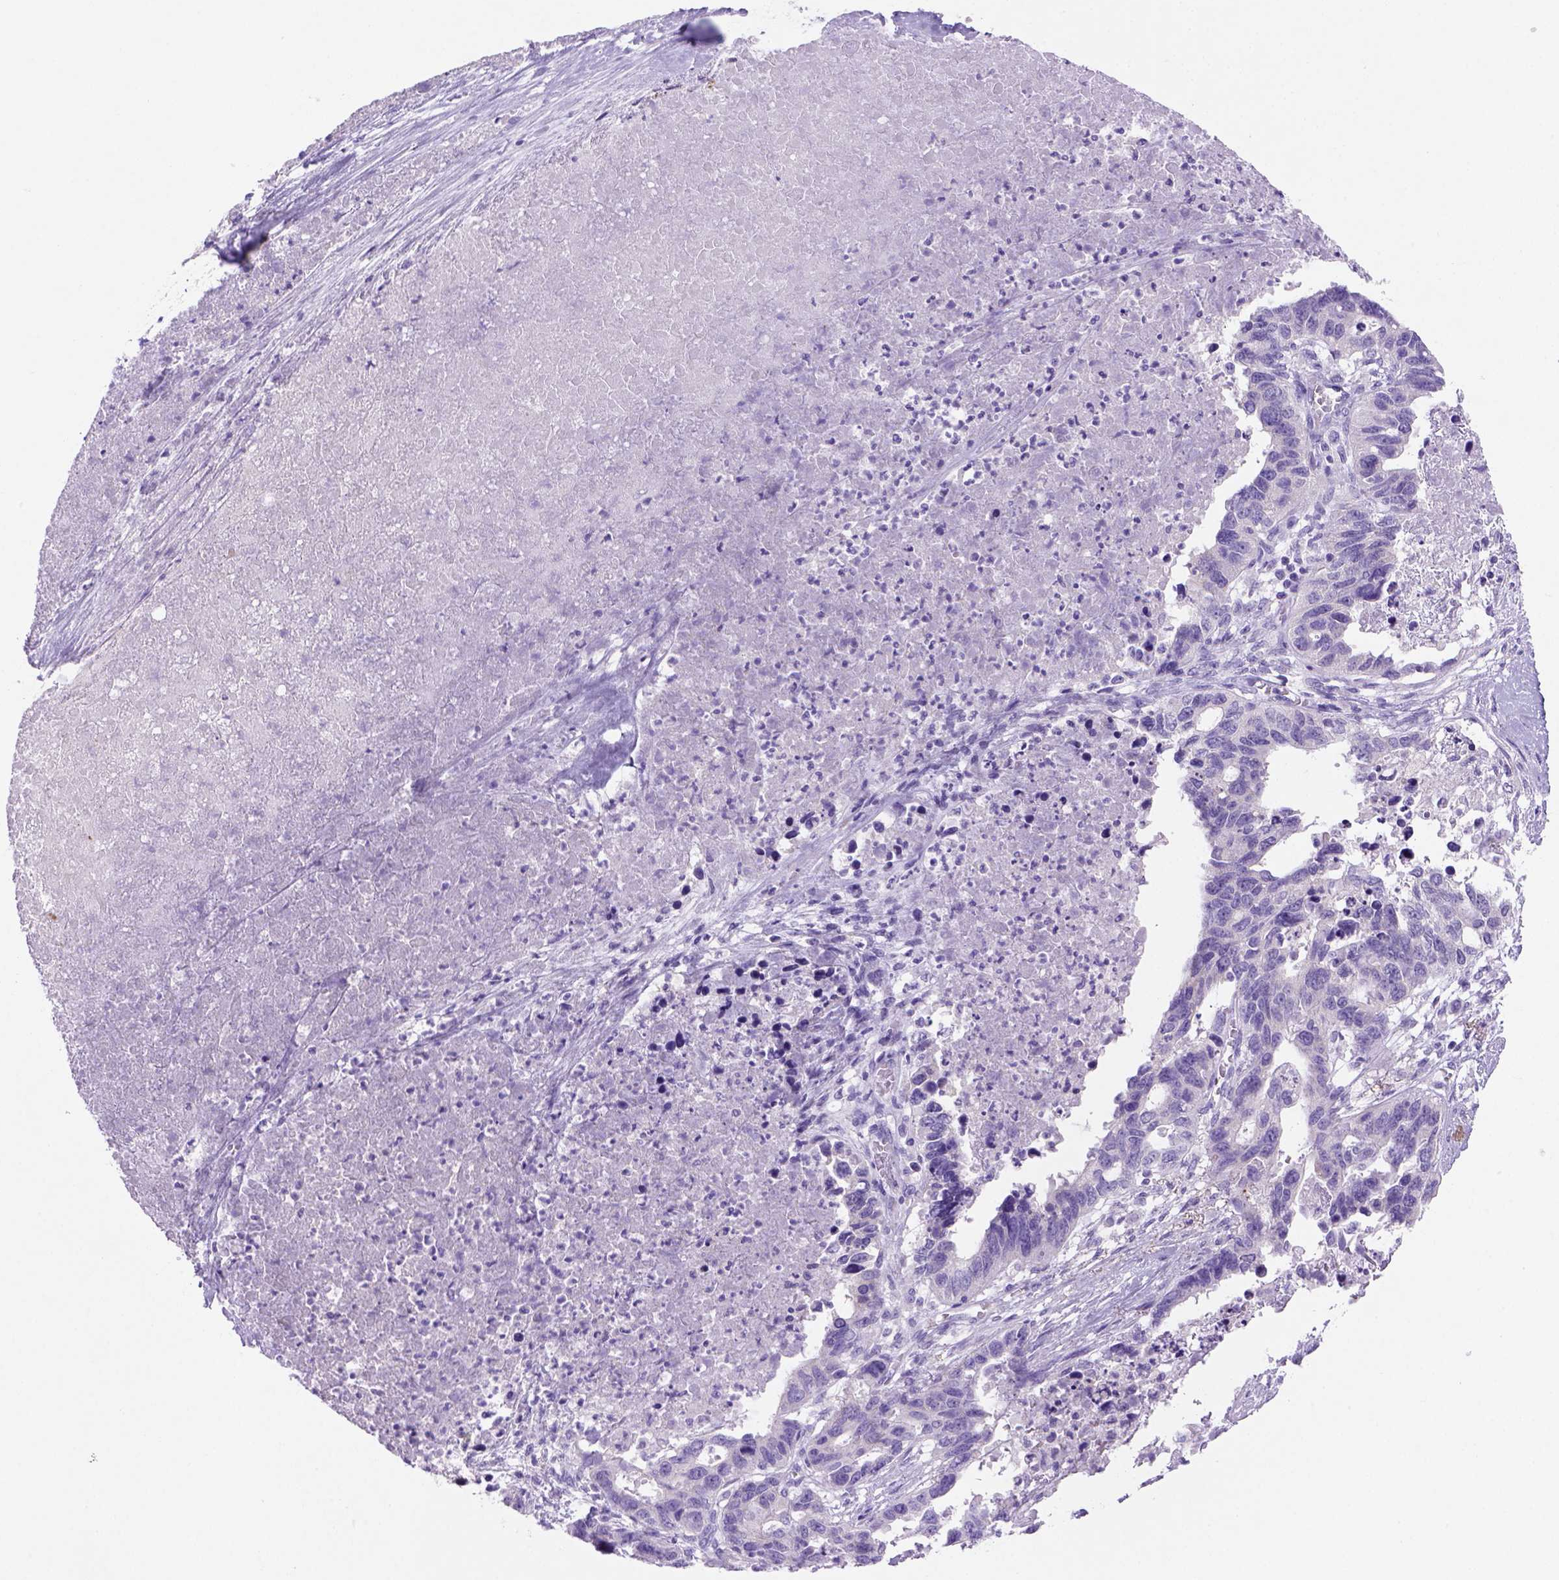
{"staining": {"intensity": "negative", "quantity": "none", "location": "none"}, "tissue": "ovarian cancer", "cell_type": "Tumor cells", "image_type": "cancer", "snomed": [{"axis": "morphology", "description": "Cystadenocarcinoma, serous, NOS"}, {"axis": "topography", "description": "Ovary"}], "caption": "Immunohistochemistry (IHC) image of ovarian cancer (serous cystadenocarcinoma) stained for a protein (brown), which shows no expression in tumor cells.", "gene": "SIRPD", "patient": {"sex": "female", "age": 69}}